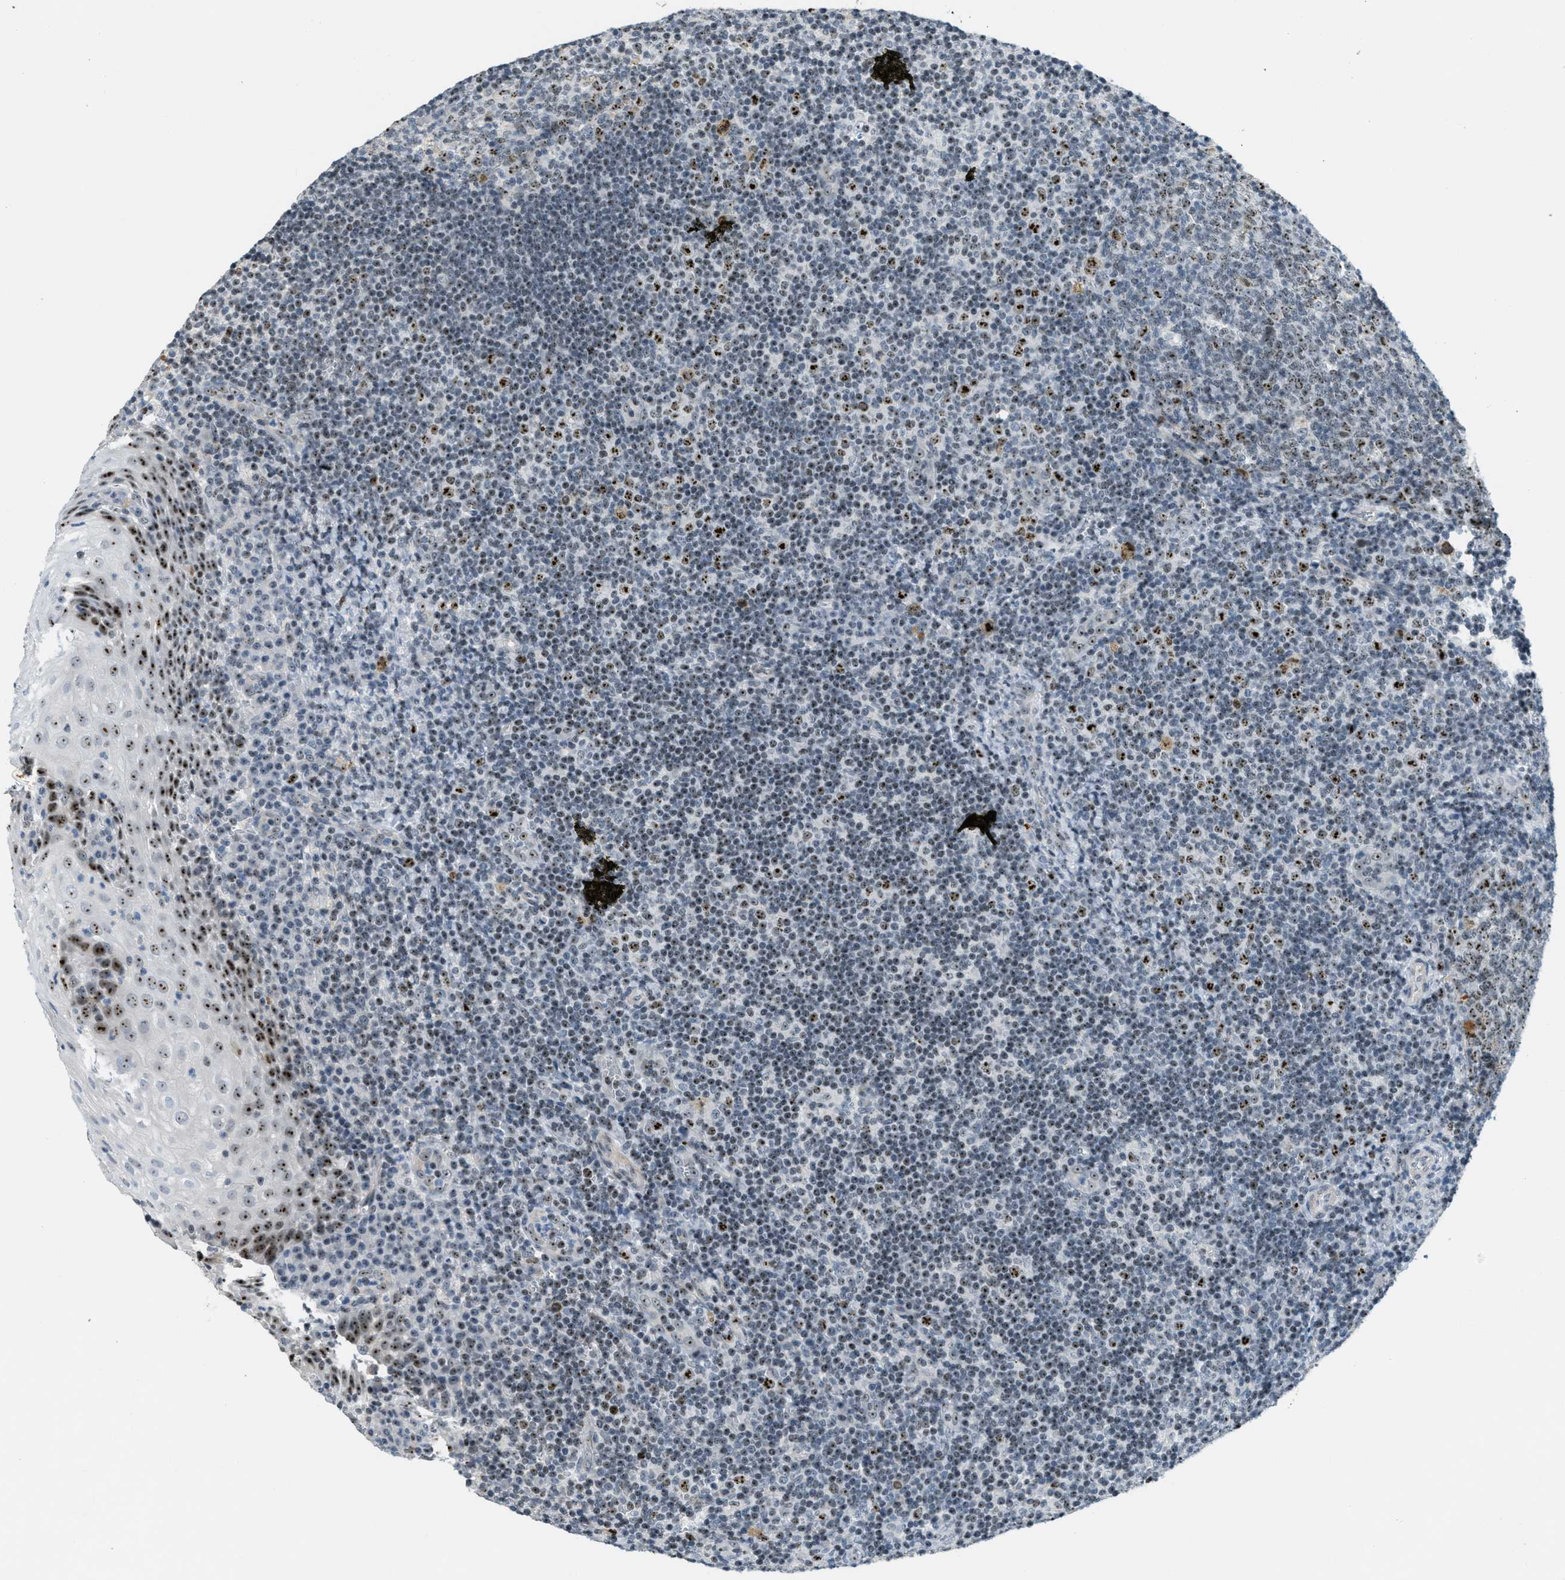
{"staining": {"intensity": "moderate", "quantity": "25%-75%", "location": "nuclear"}, "tissue": "tonsil", "cell_type": "Germinal center cells", "image_type": "normal", "snomed": [{"axis": "morphology", "description": "Normal tissue, NOS"}, {"axis": "topography", "description": "Tonsil"}], "caption": "Brown immunohistochemical staining in normal human tonsil shows moderate nuclear positivity in approximately 25%-75% of germinal center cells. The staining was performed using DAB to visualize the protein expression in brown, while the nuclei were stained in blue with hematoxylin (Magnification: 20x).", "gene": "DDX47", "patient": {"sex": "male", "age": 37}}